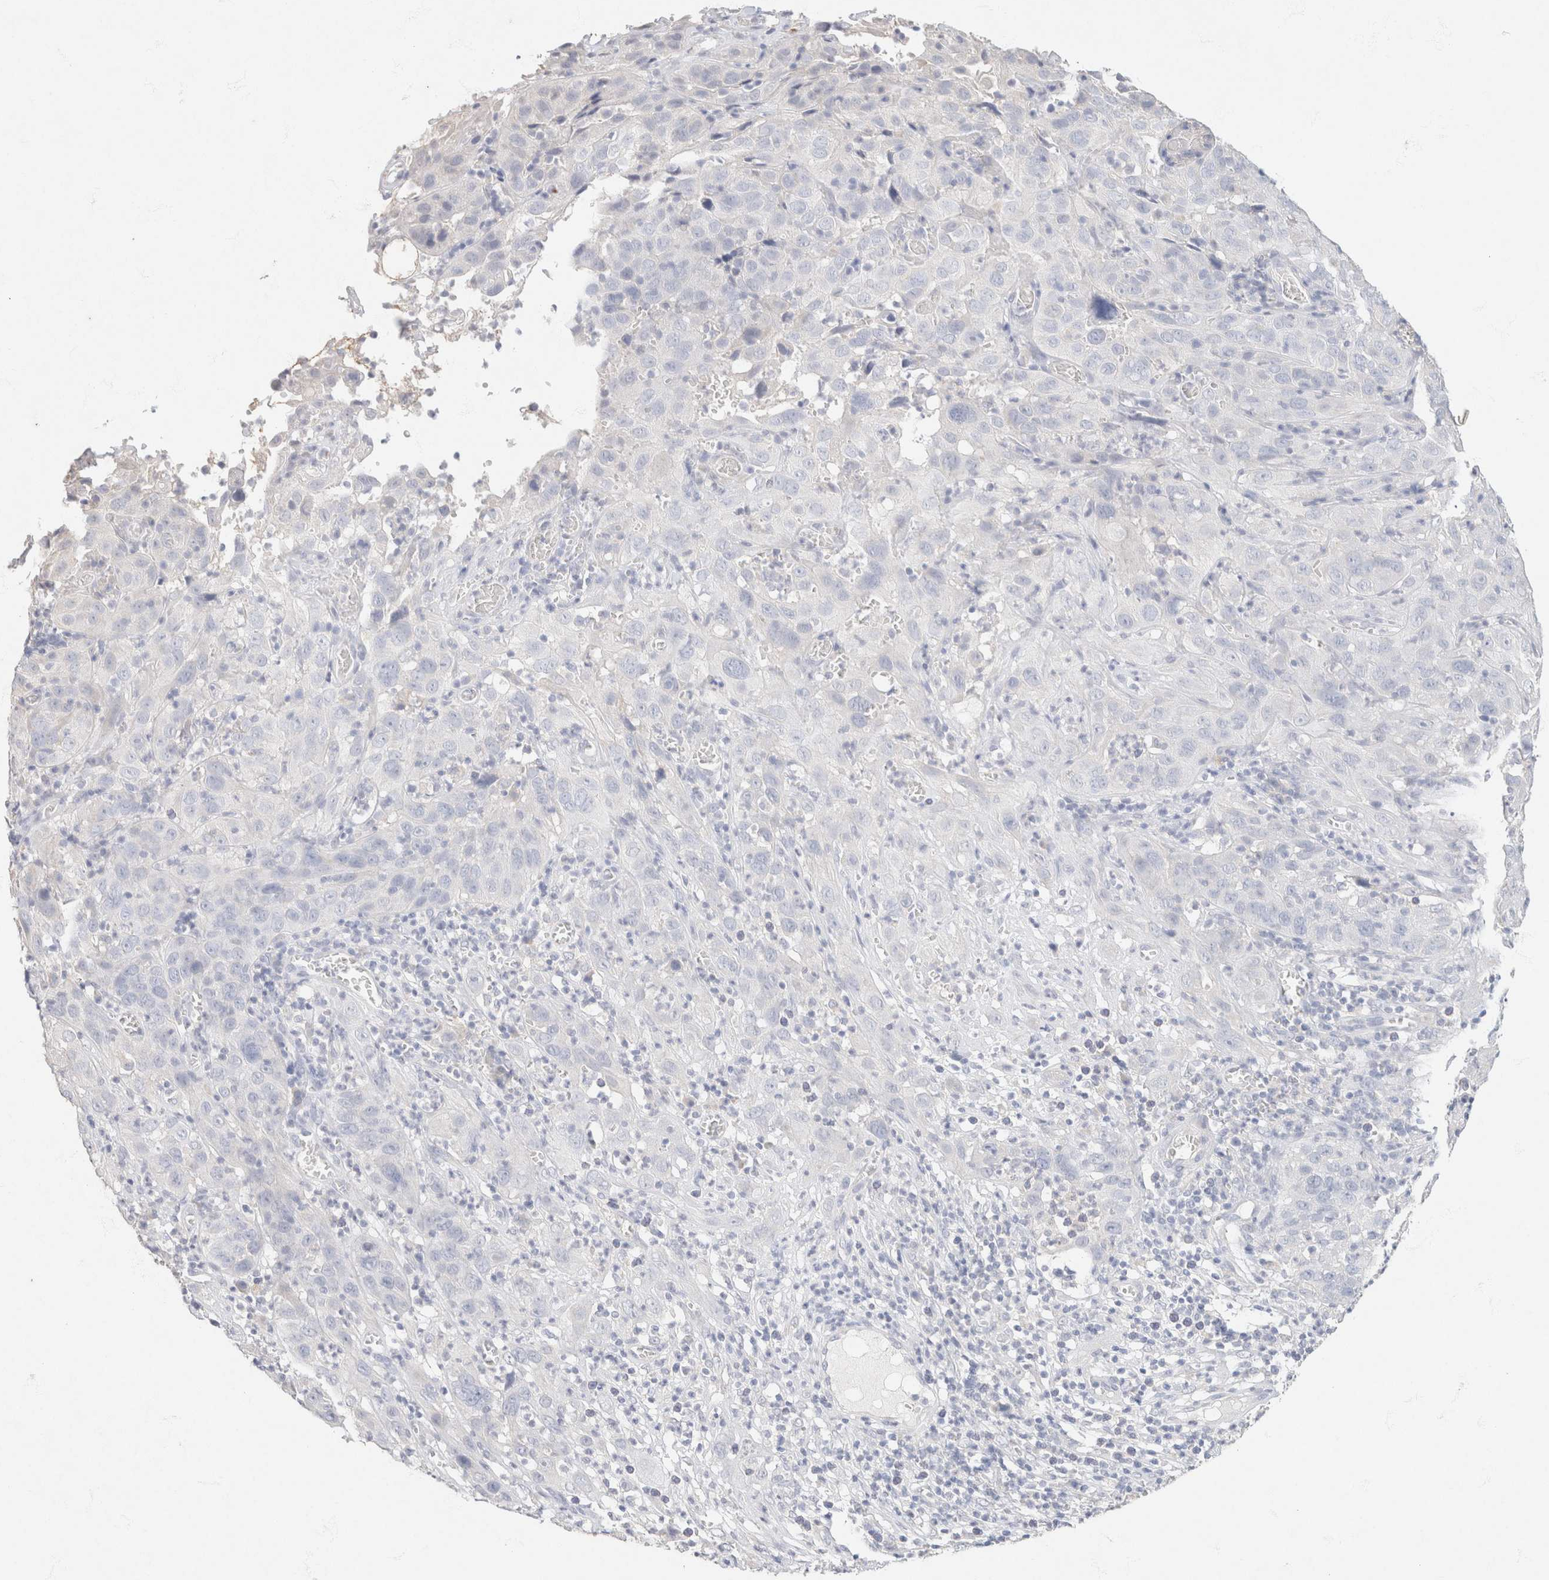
{"staining": {"intensity": "negative", "quantity": "none", "location": "none"}, "tissue": "cervical cancer", "cell_type": "Tumor cells", "image_type": "cancer", "snomed": [{"axis": "morphology", "description": "Squamous cell carcinoma, NOS"}, {"axis": "topography", "description": "Cervix"}], "caption": "Immunohistochemistry of squamous cell carcinoma (cervical) shows no expression in tumor cells.", "gene": "CA12", "patient": {"sex": "female", "age": 32}}